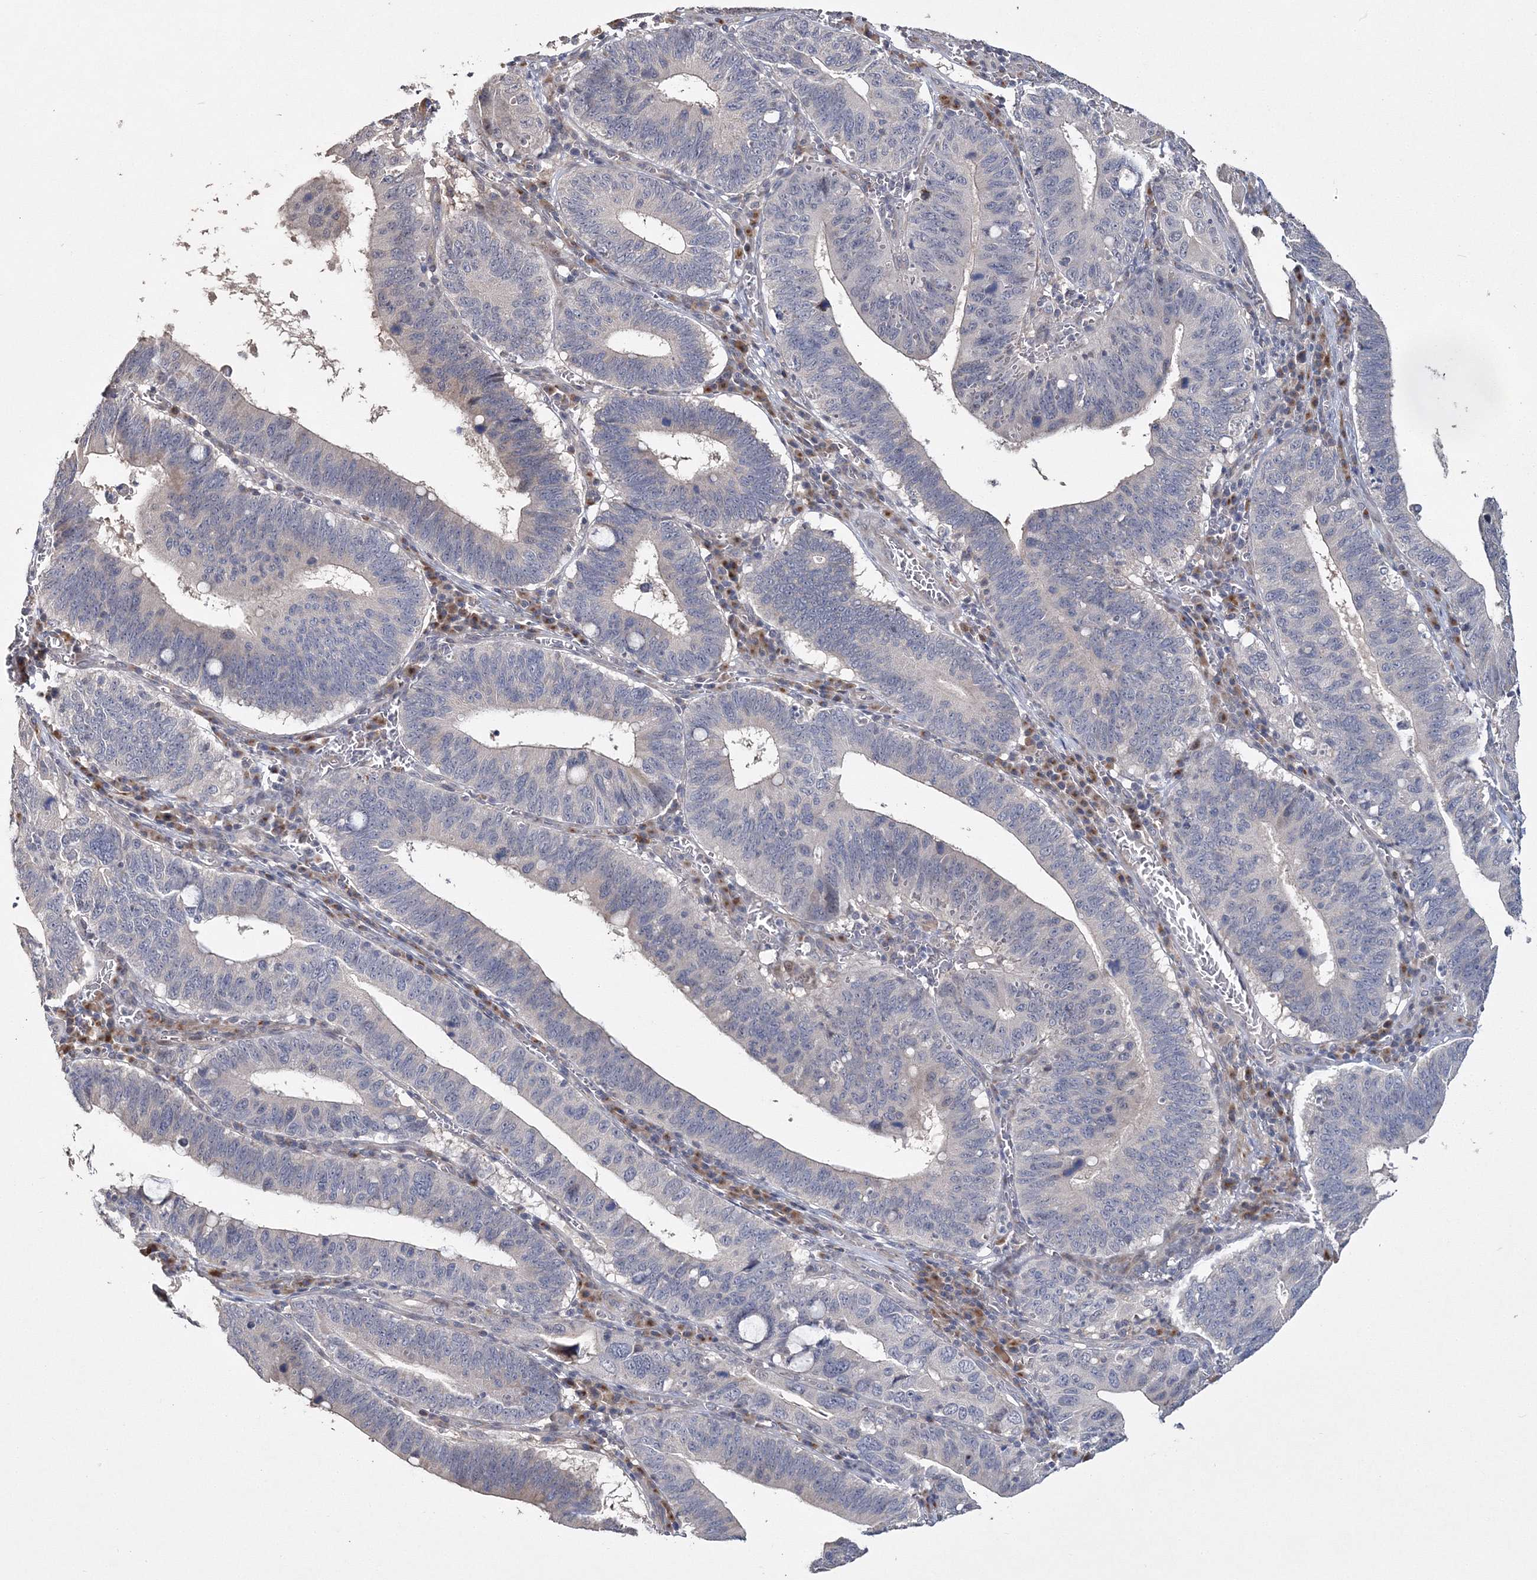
{"staining": {"intensity": "negative", "quantity": "none", "location": "none"}, "tissue": "stomach cancer", "cell_type": "Tumor cells", "image_type": "cancer", "snomed": [{"axis": "morphology", "description": "Adenocarcinoma, NOS"}, {"axis": "topography", "description": "Stomach"}, {"axis": "topography", "description": "Gastric cardia"}], "caption": "Tumor cells show no significant staining in stomach cancer. Nuclei are stained in blue.", "gene": "GJB5", "patient": {"sex": "male", "age": 59}}